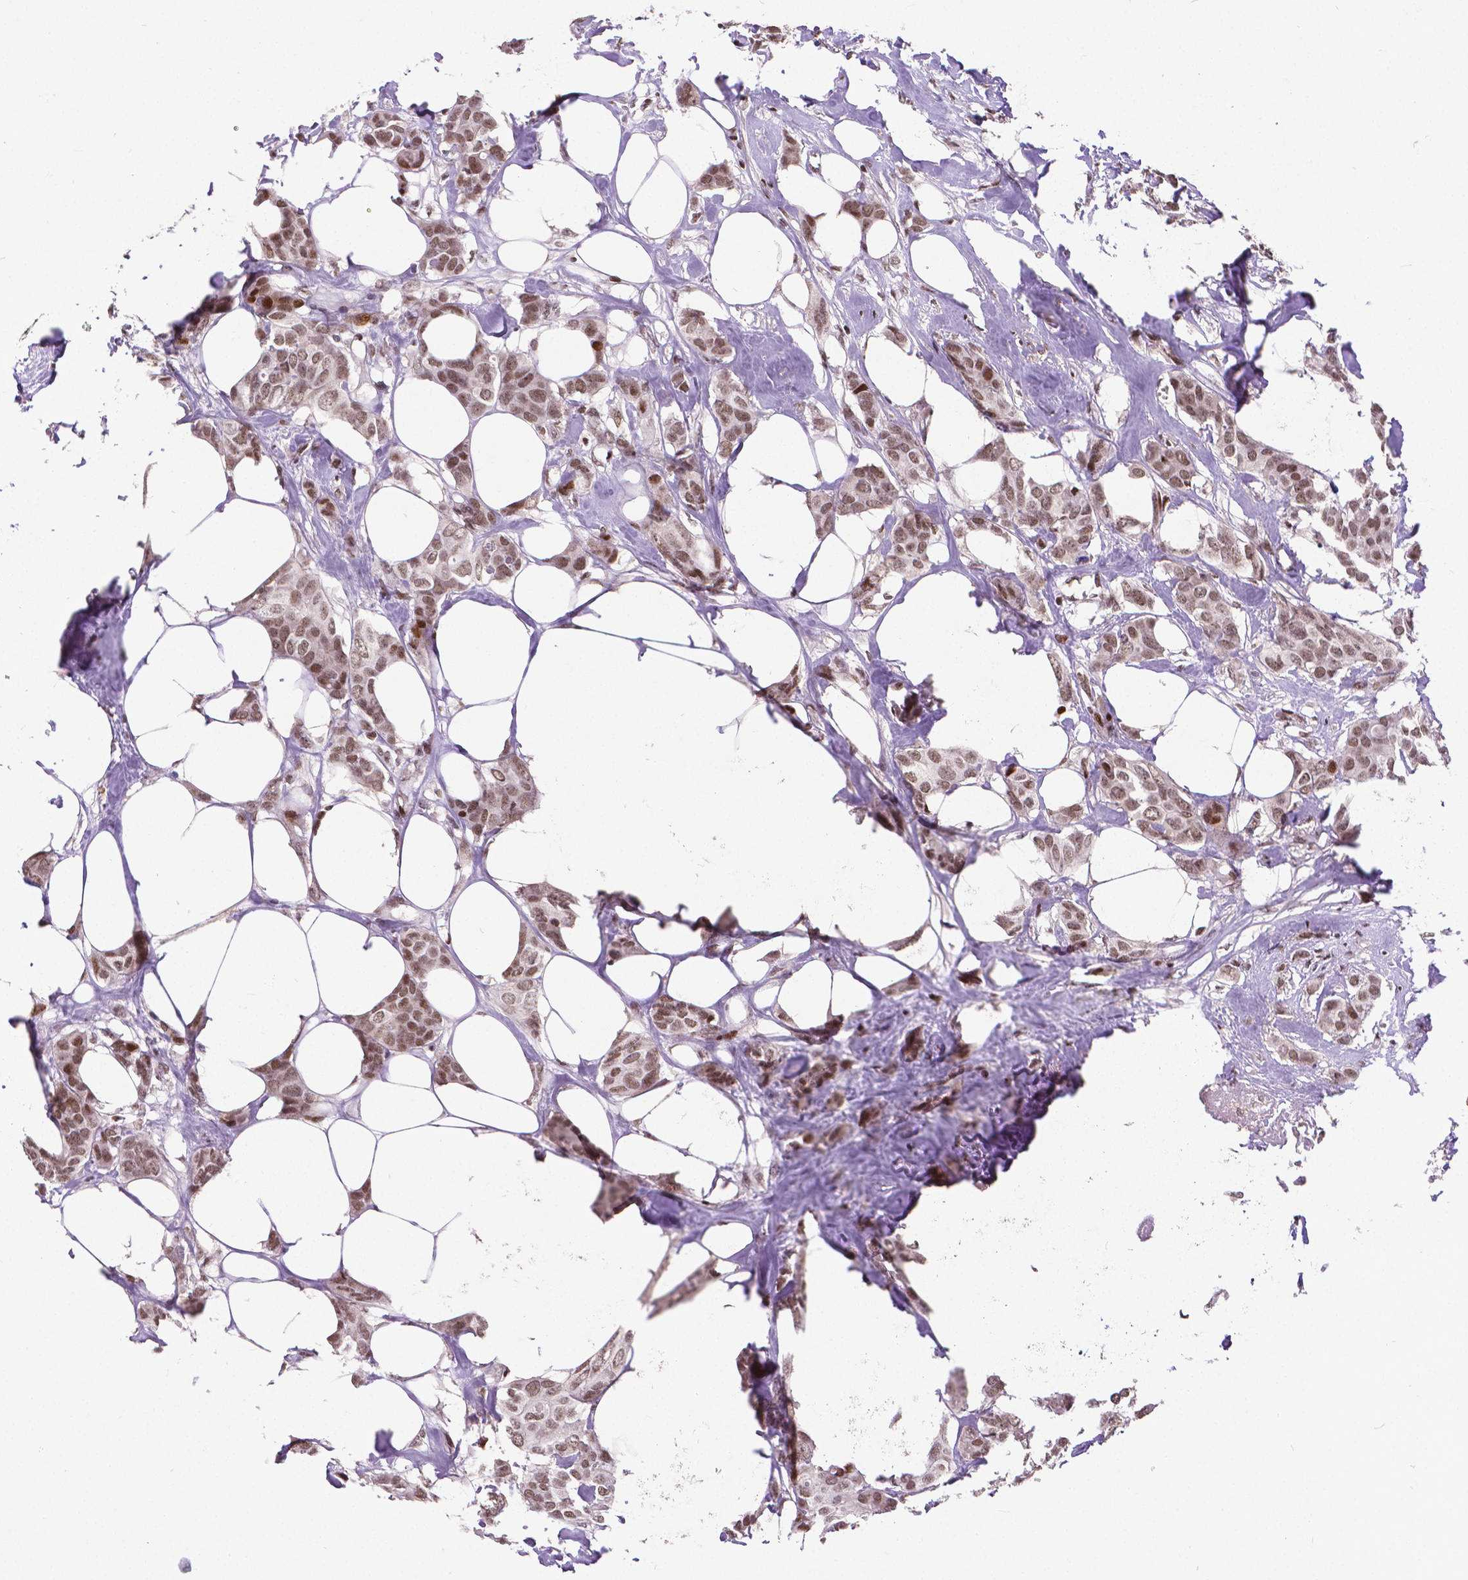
{"staining": {"intensity": "moderate", "quantity": ">75%", "location": "nuclear"}, "tissue": "breast cancer", "cell_type": "Tumor cells", "image_type": "cancer", "snomed": [{"axis": "morphology", "description": "Duct carcinoma"}, {"axis": "topography", "description": "Breast"}], "caption": "About >75% of tumor cells in human breast intraductal carcinoma display moderate nuclear protein expression as visualized by brown immunohistochemical staining.", "gene": "CTCF", "patient": {"sex": "female", "age": 62}}